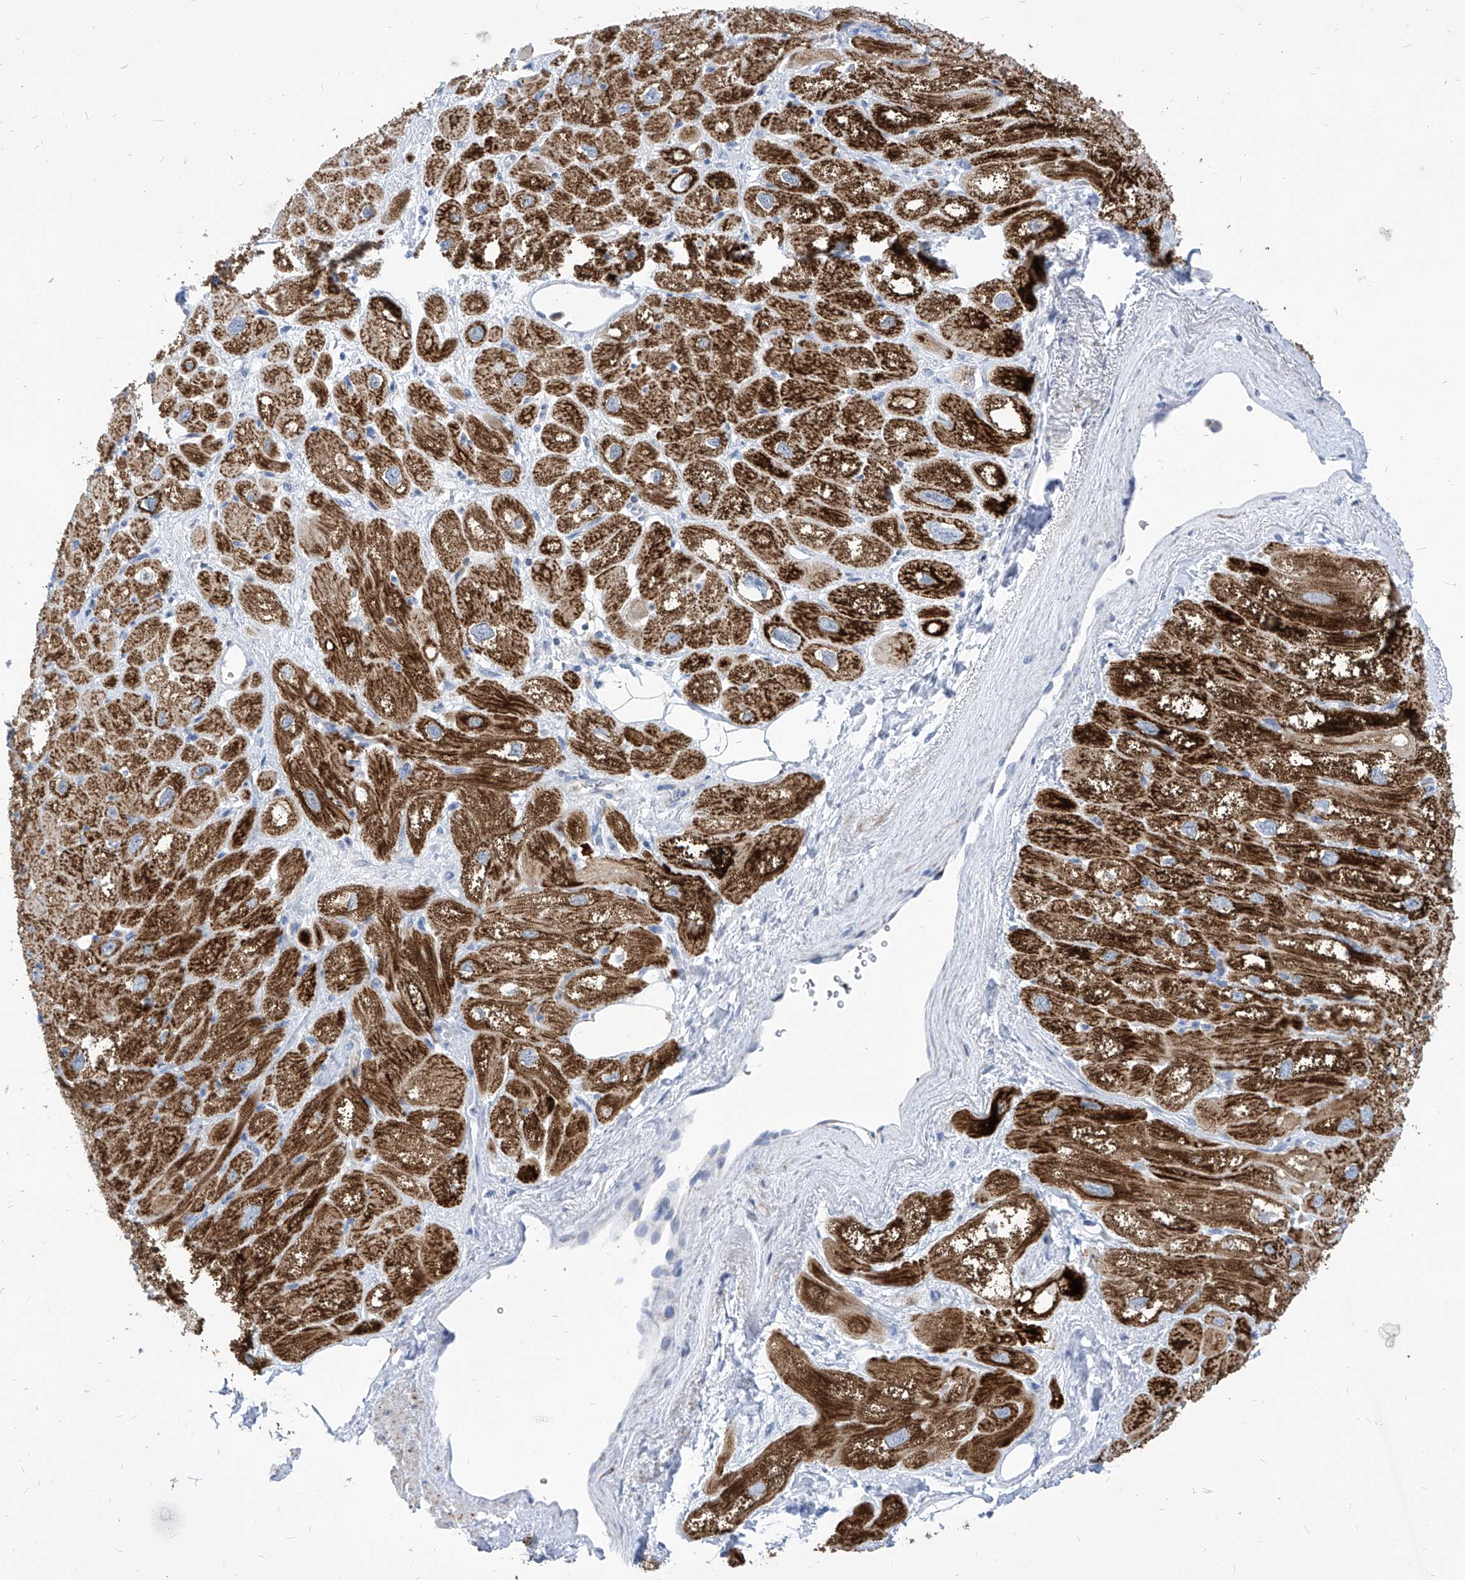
{"staining": {"intensity": "strong", "quantity": "25%-75%", "location": "cytoplasmic/membranous"}, "tissue": "heart muscle", "cell_type": "Cardiomyocytes", "image_type": "normal", "snomed": [{"axis": "morphology", "description": "Normal tissue, NOS"}, {"axis": "topography", "description": "Heart"}], "caption": "Immunohistochemical staining of unremarkable heart muscle reveals strong cytoplasmic/membranous protein positivity in about 25%-75% of cardiomyocytes. The staining was performed using DAB (3,3'-diaminobenzidine) to visualize the protein expression in brown, while the nuclei were stained in blue with hematoxylin (Magnification: 20x).", "gene": "COQ3", "patient": {"sex": "male", "age": 50}}